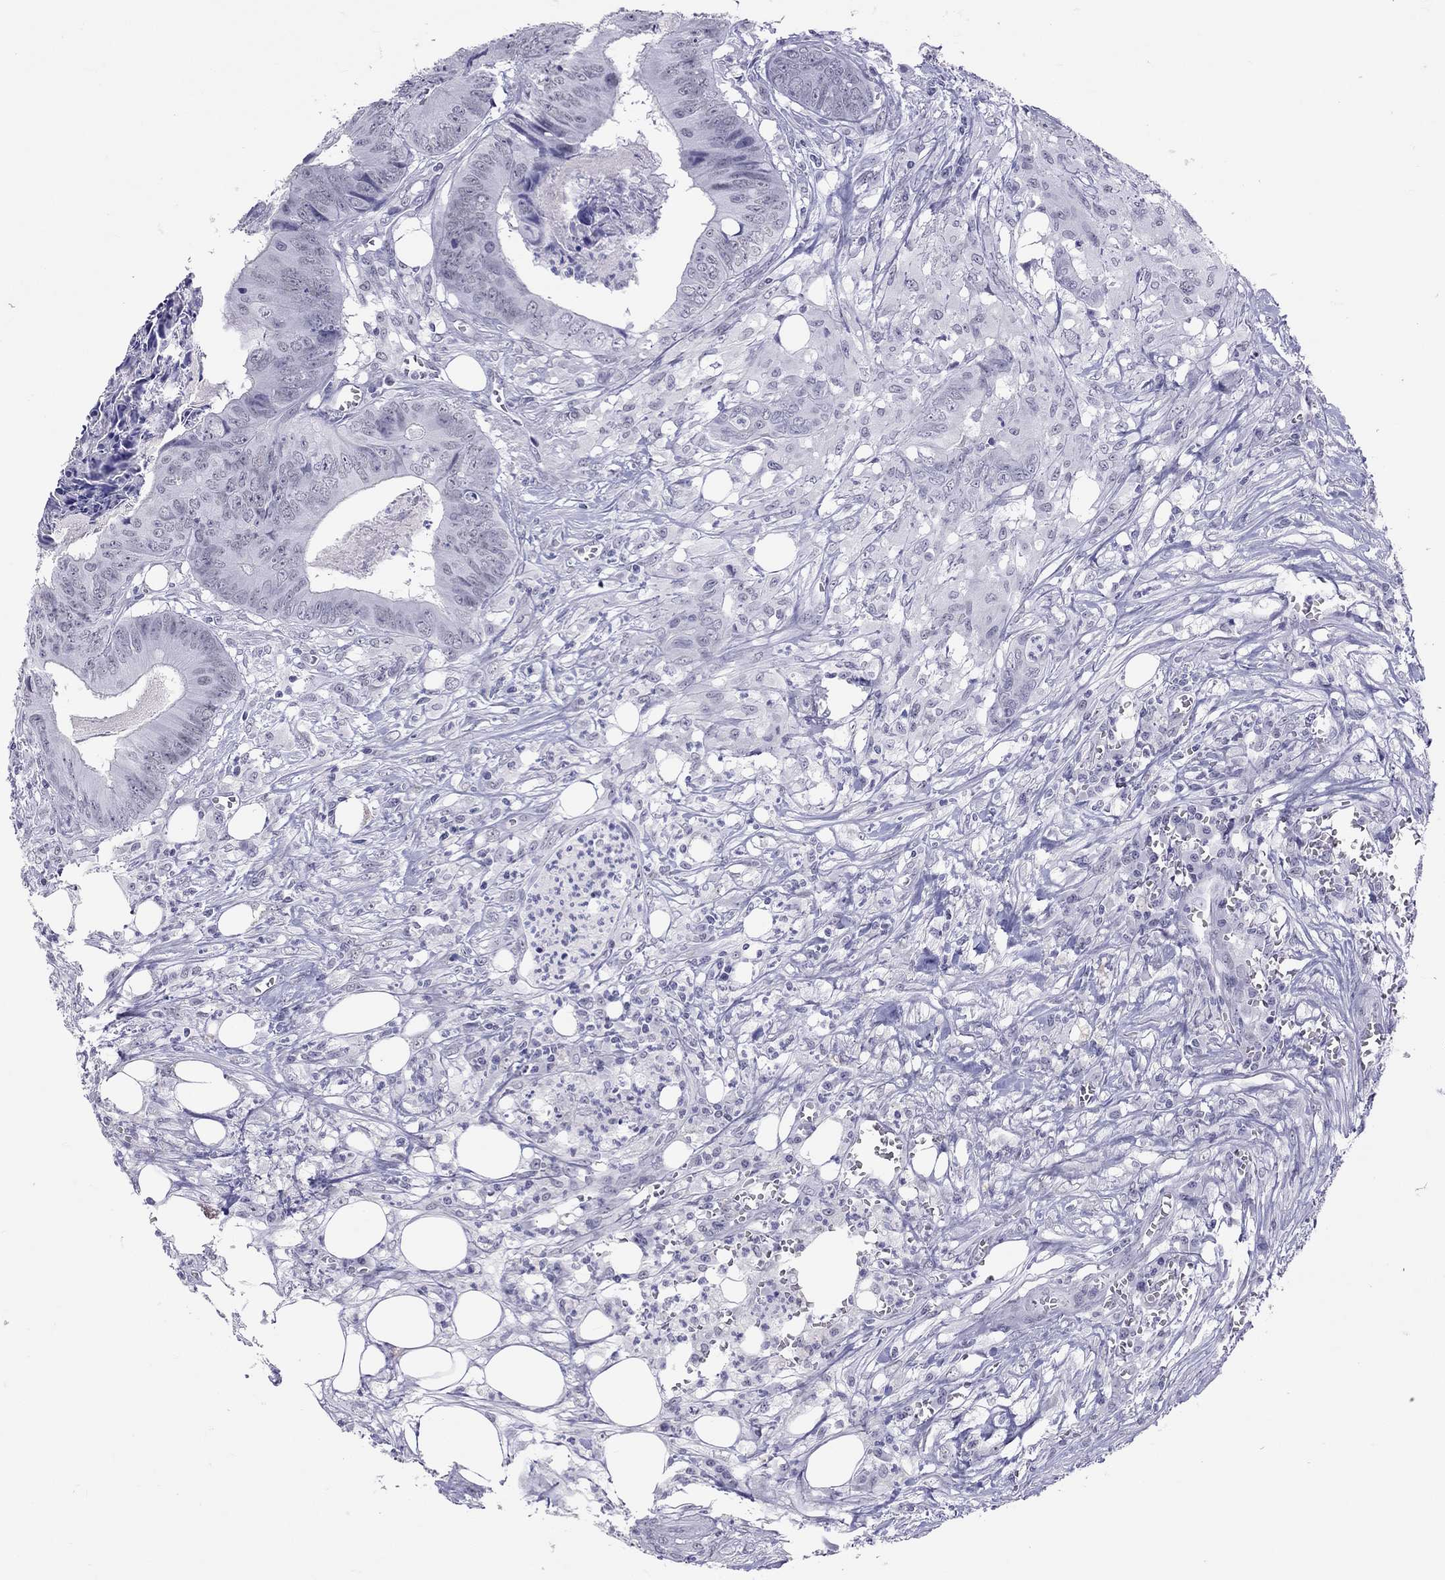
{"staining": {"intensity": "negative", "quantity": "none", "location": "none"}, "tissue": "colorectal cancer", "cell_type": "Tumor cells", "image_type": "cancer", "snomed": [{"axis": "morphology", "description": "Adenocarcinoma, NOS"}, {"axis": "topography", "description": "Colon"}], "caption": "An immunohistochemistry (IHC) histopathology image of colorectal adenocarcinoma is shown. There is no staining in tumor cells of colorectal adenocarcinoma.", "gene": "JHY", "patient": {"sex": "male", "age": 84}}